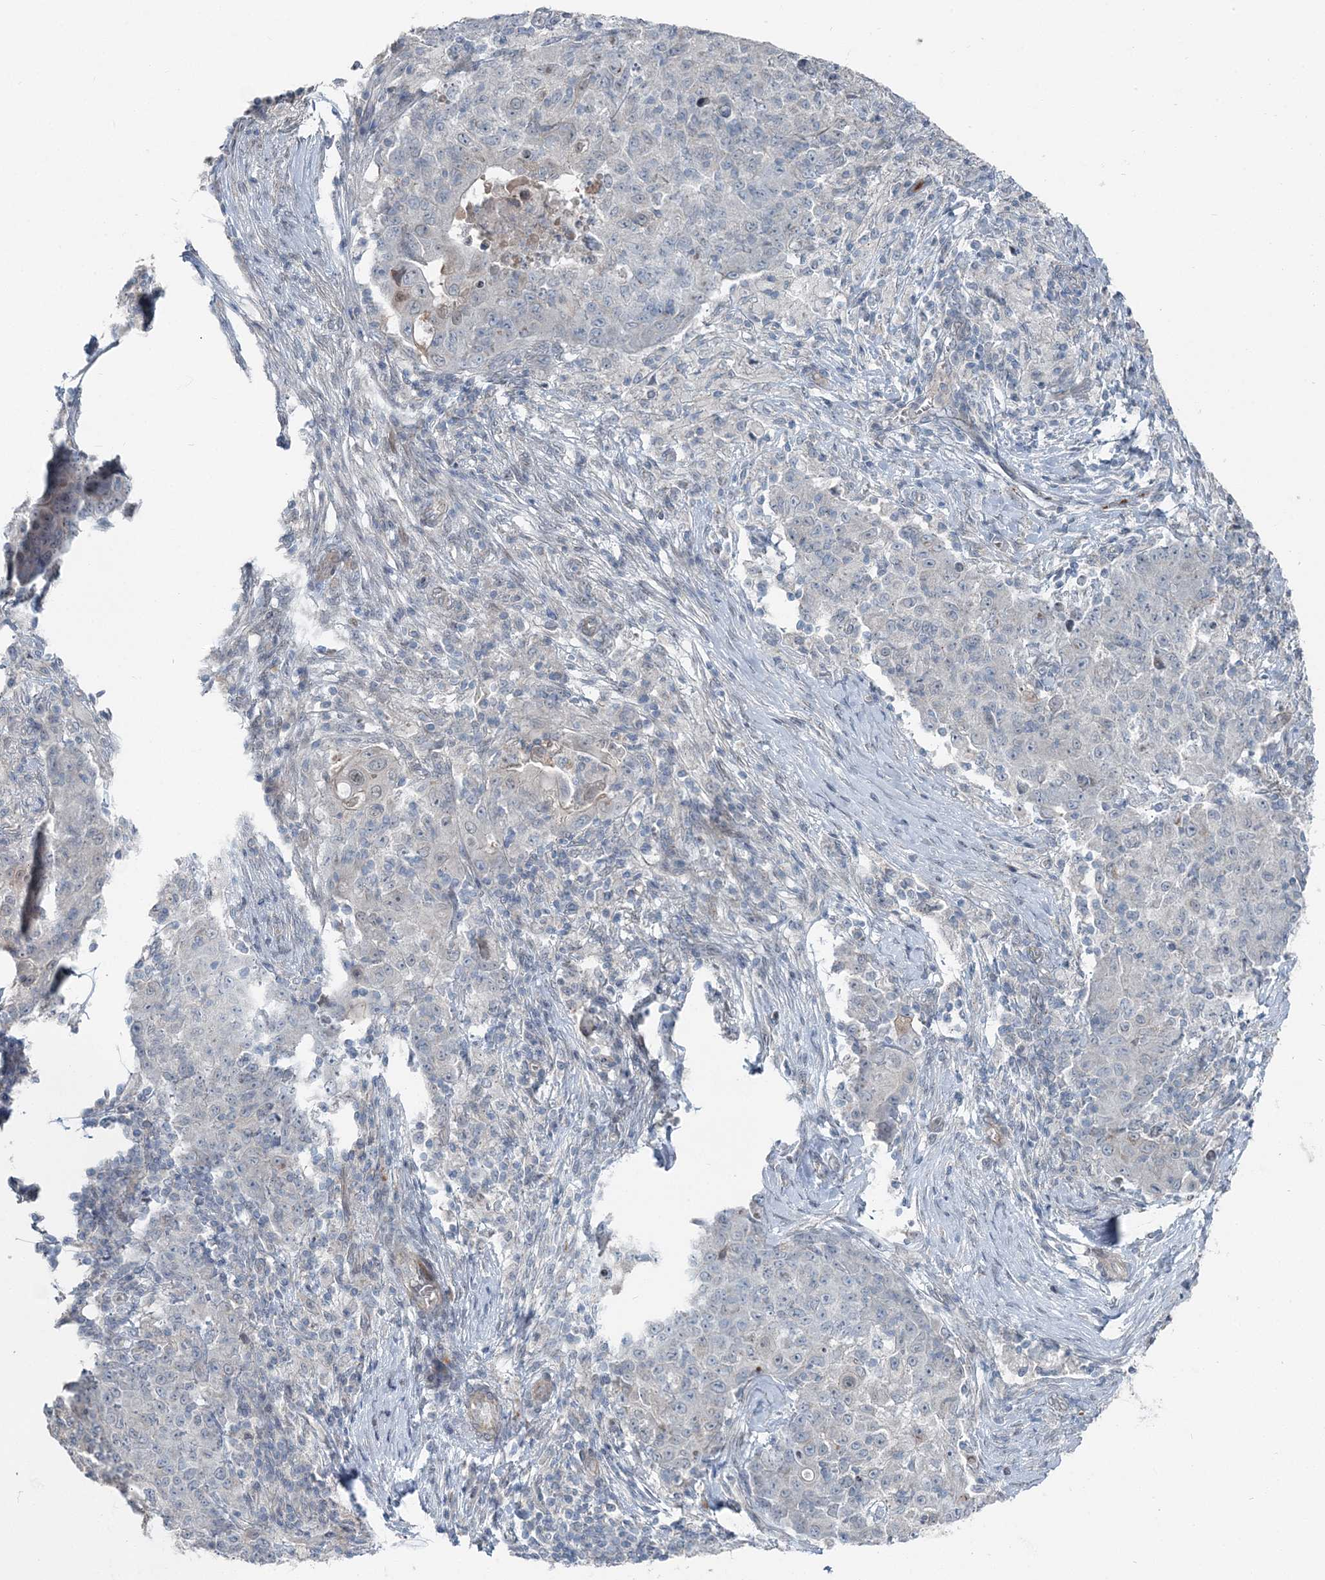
{"staining": {"intensity": "negative", "quantity": "none", "location": "none"}, "tissue": "ovarian cancer", "cell_type": "Tumor cells", "image_type": "cancer", "snomed": [{"axis": "morphology", "description": "Carcinoma, endometroid"}, {"axis": "topography", "description": "Ovary"}], "caption": "Immunohistochemistry (IHC) image of neoplastic tissue: human ovarian cancer stained with DAB shows no significant protein staining in tumor cells. (DAB (3,3'-diaminobenzidine) immunohistochemistry (IHC), high magnification).", "gene": "FBXL17", "patient": {"sex": "female", "age": 42}}